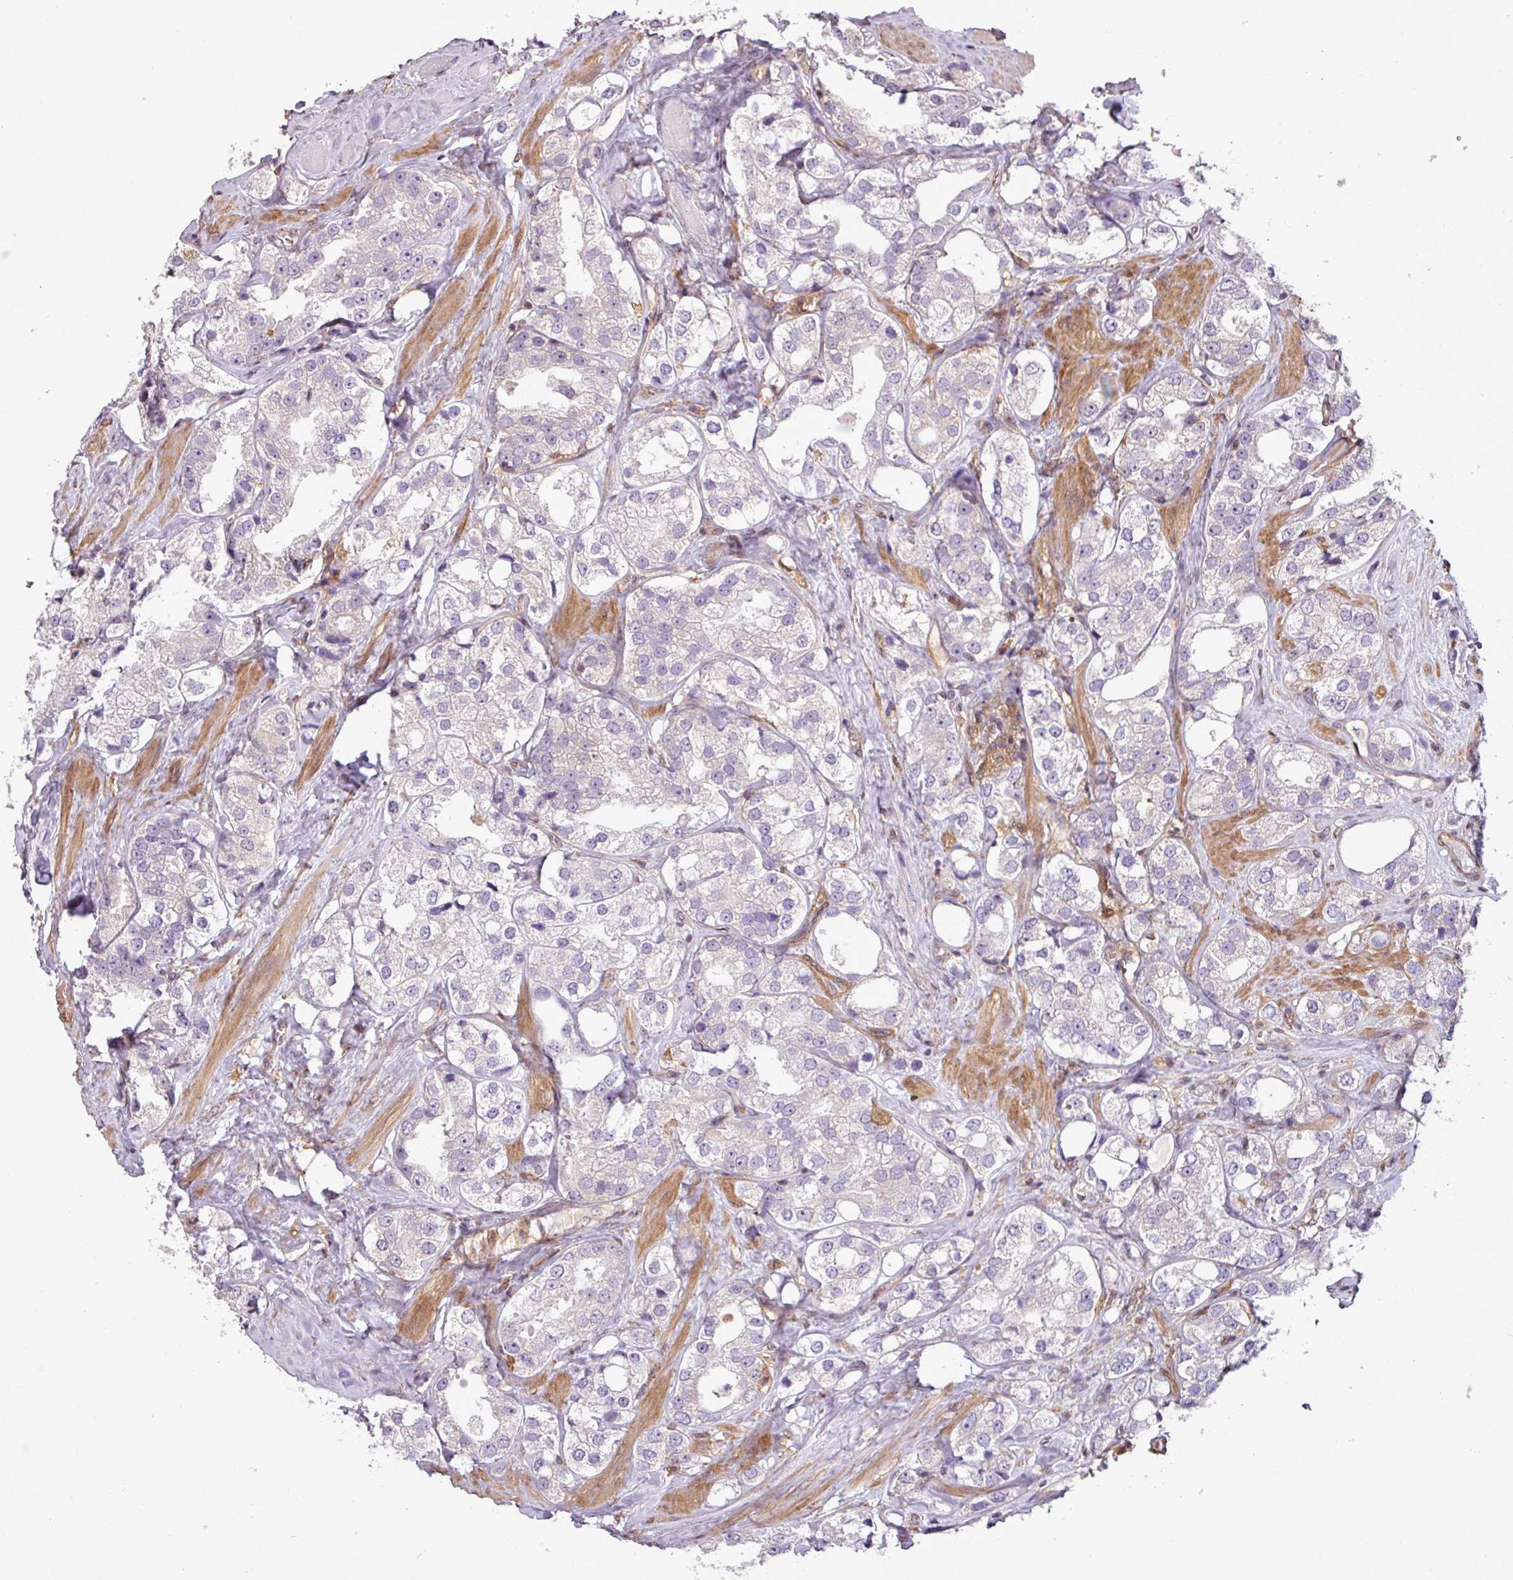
{"staining": {"intensity": "negative", "quantity": "none", "location": "none"}, "tissue": "prostate cancer", "cell_type": "Tumor cells", "image_type": "cancer", "snomed": [{"axis": "morphology", "description": "Adenocarcinoma, NOS"}, {"axis": "topography", "description": "Prostate"}], "caption": "Immunohistochemistry histopathology image of human prostate adenocarcinoma stained for a protein (brown), which shows no positivity in tumor cells.", "gene": "SH3BGRL", "patient": {"sex": "male", "age": 79}}